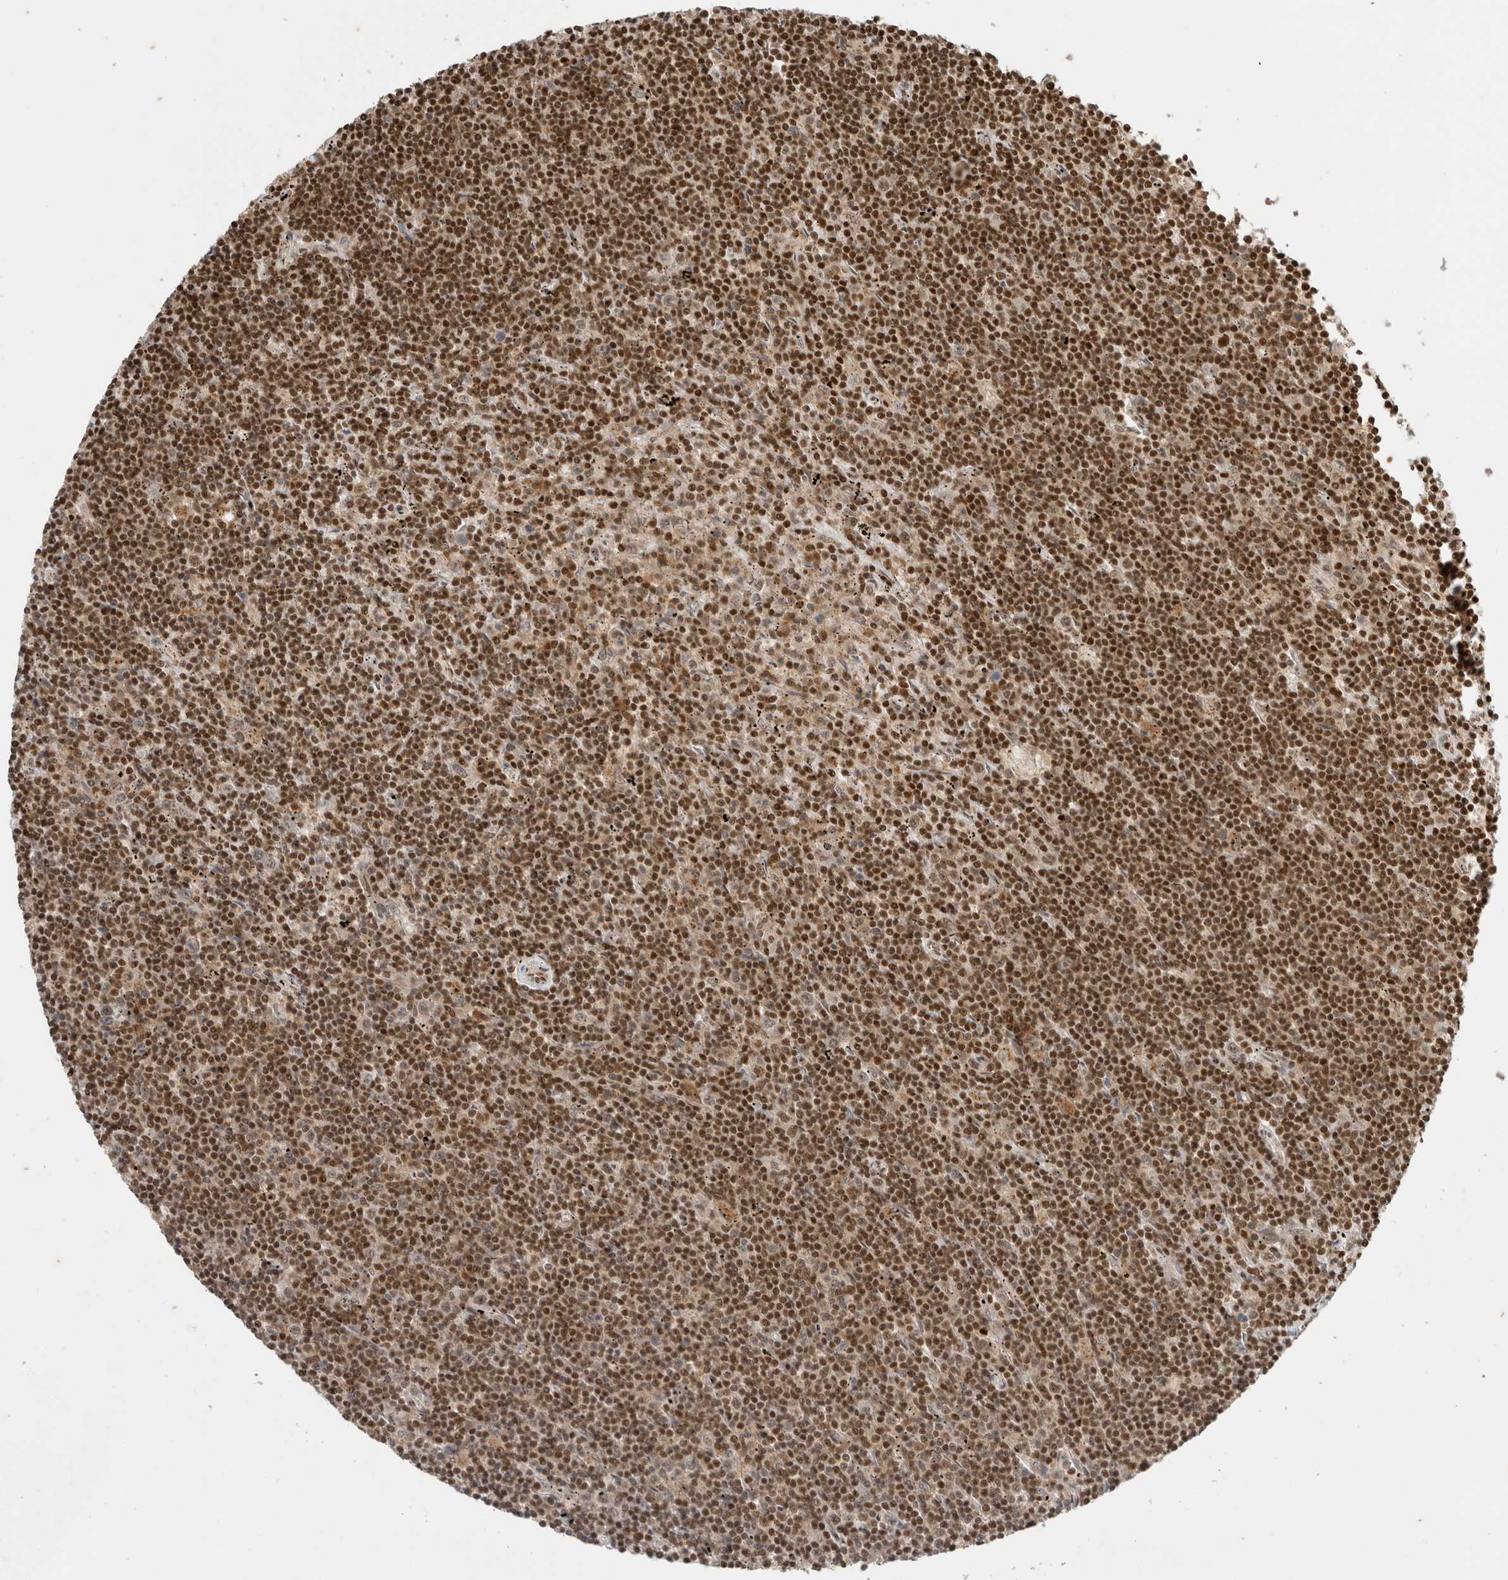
{"staining": {"intensity": "strong", "quantity": ">75%", "location": "nuclear"}, "tissue": "lymphoma", "cell_type": "Tumor cells", "image_type": "cancer", "snomed": [{"axis": "morphology", "description": "Malignant lymphoma, non-Hodgkin's type, Low grade"}, {"axis": "topography", "description": "Spleen"}], "caption": "Lymphoma was stained to show a protein in brown. There is high levels of strong nuclear staining in approximately >75% of tumor cells.", "gene": "SNRNP40", "patient": {"sex": "male", "age": 76}}